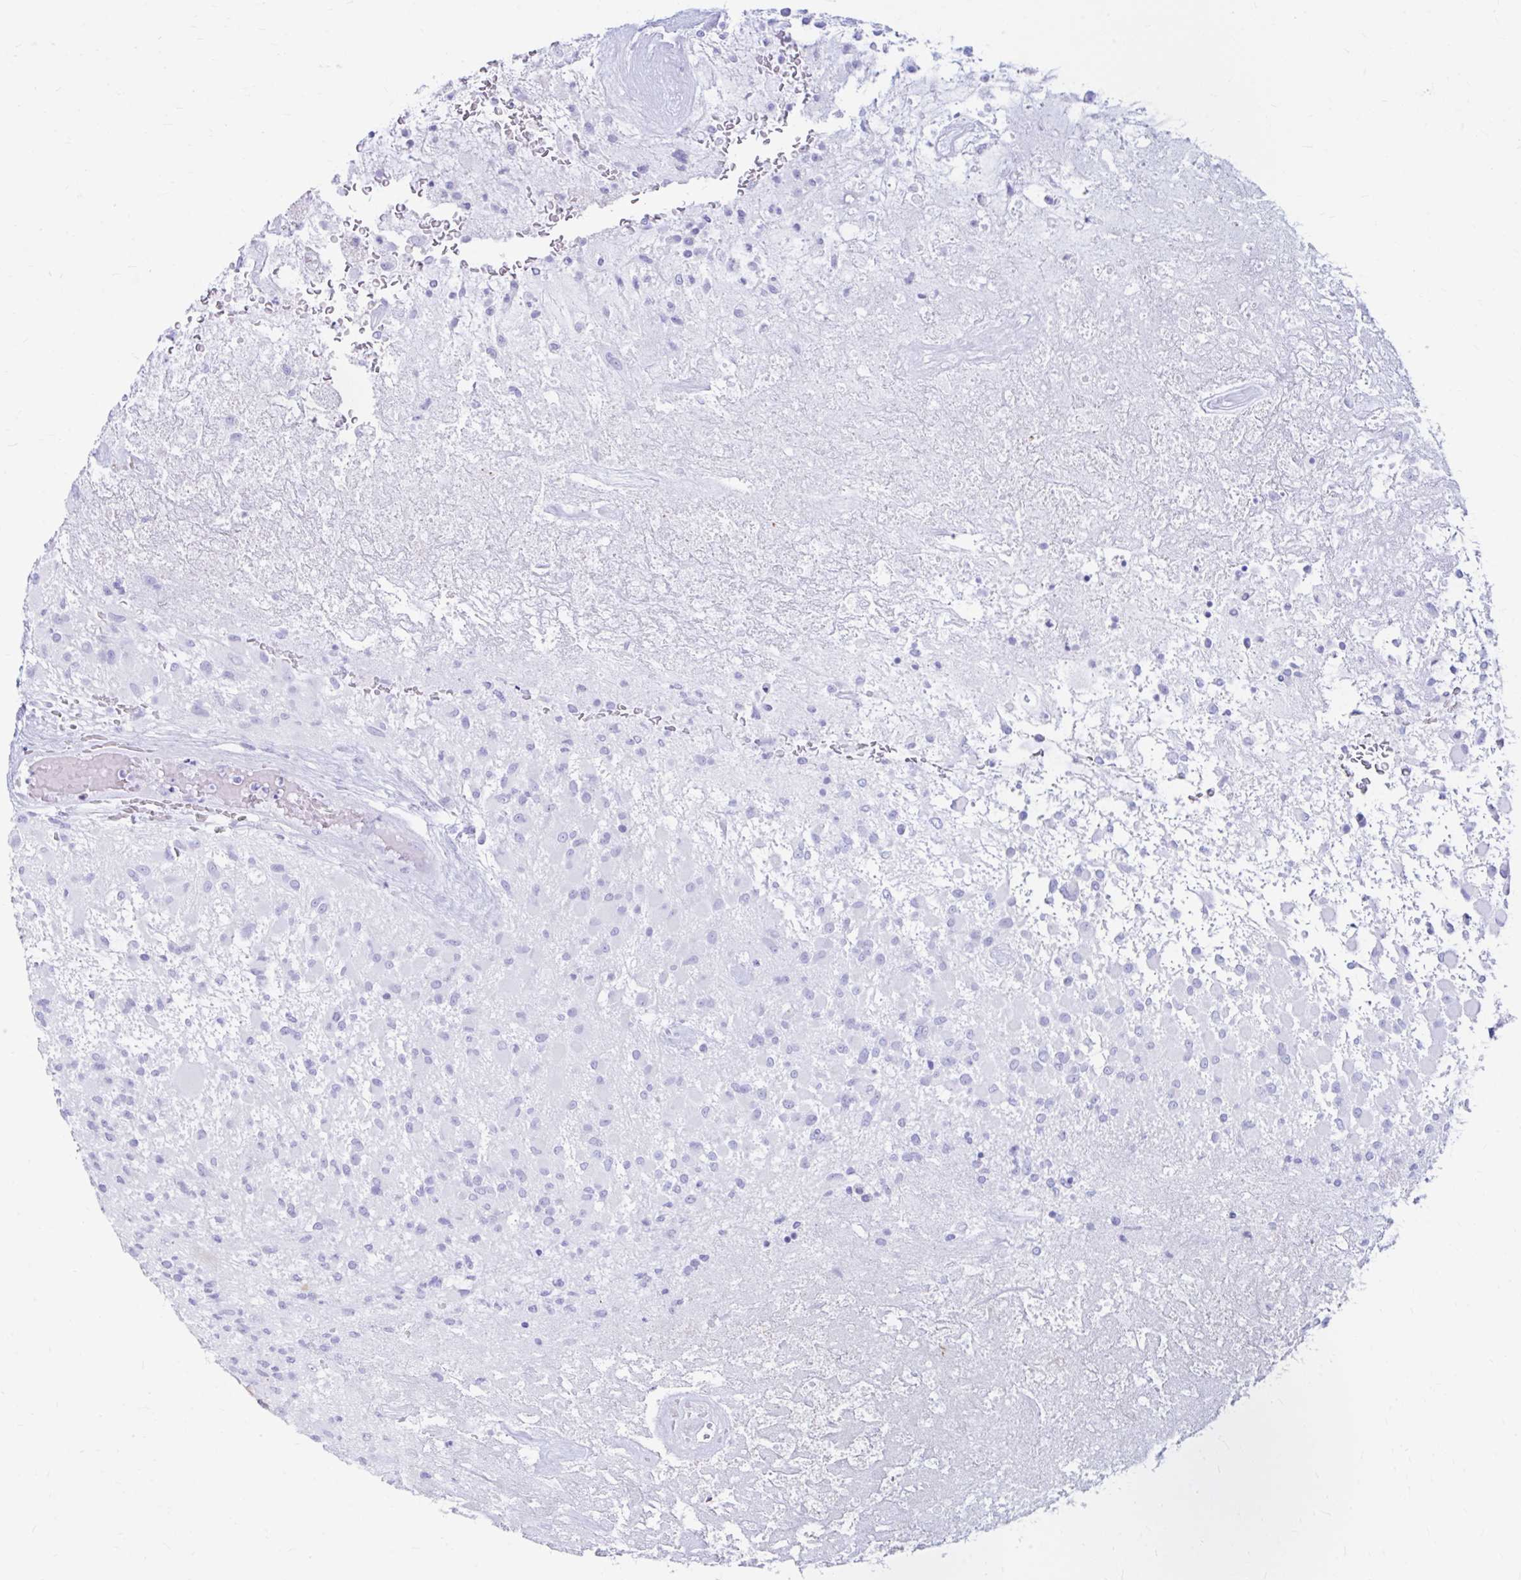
{"staining": {"intensity": "negative", "quantity": "none", "location": "none"}, "tissue": "glioma", "cell_type": "Tumor cells", "image_type": "cancer", "snomed": [{"axis": "morphology", "description": "Glioma, malignant, High grade"}, {"axis": "topography", "description": "Brain"}], "caption": "IHC of glioma shows no expression in tumor cells.", "gene": "NSG2", "patient": {"sex": "female", "age": 67}}